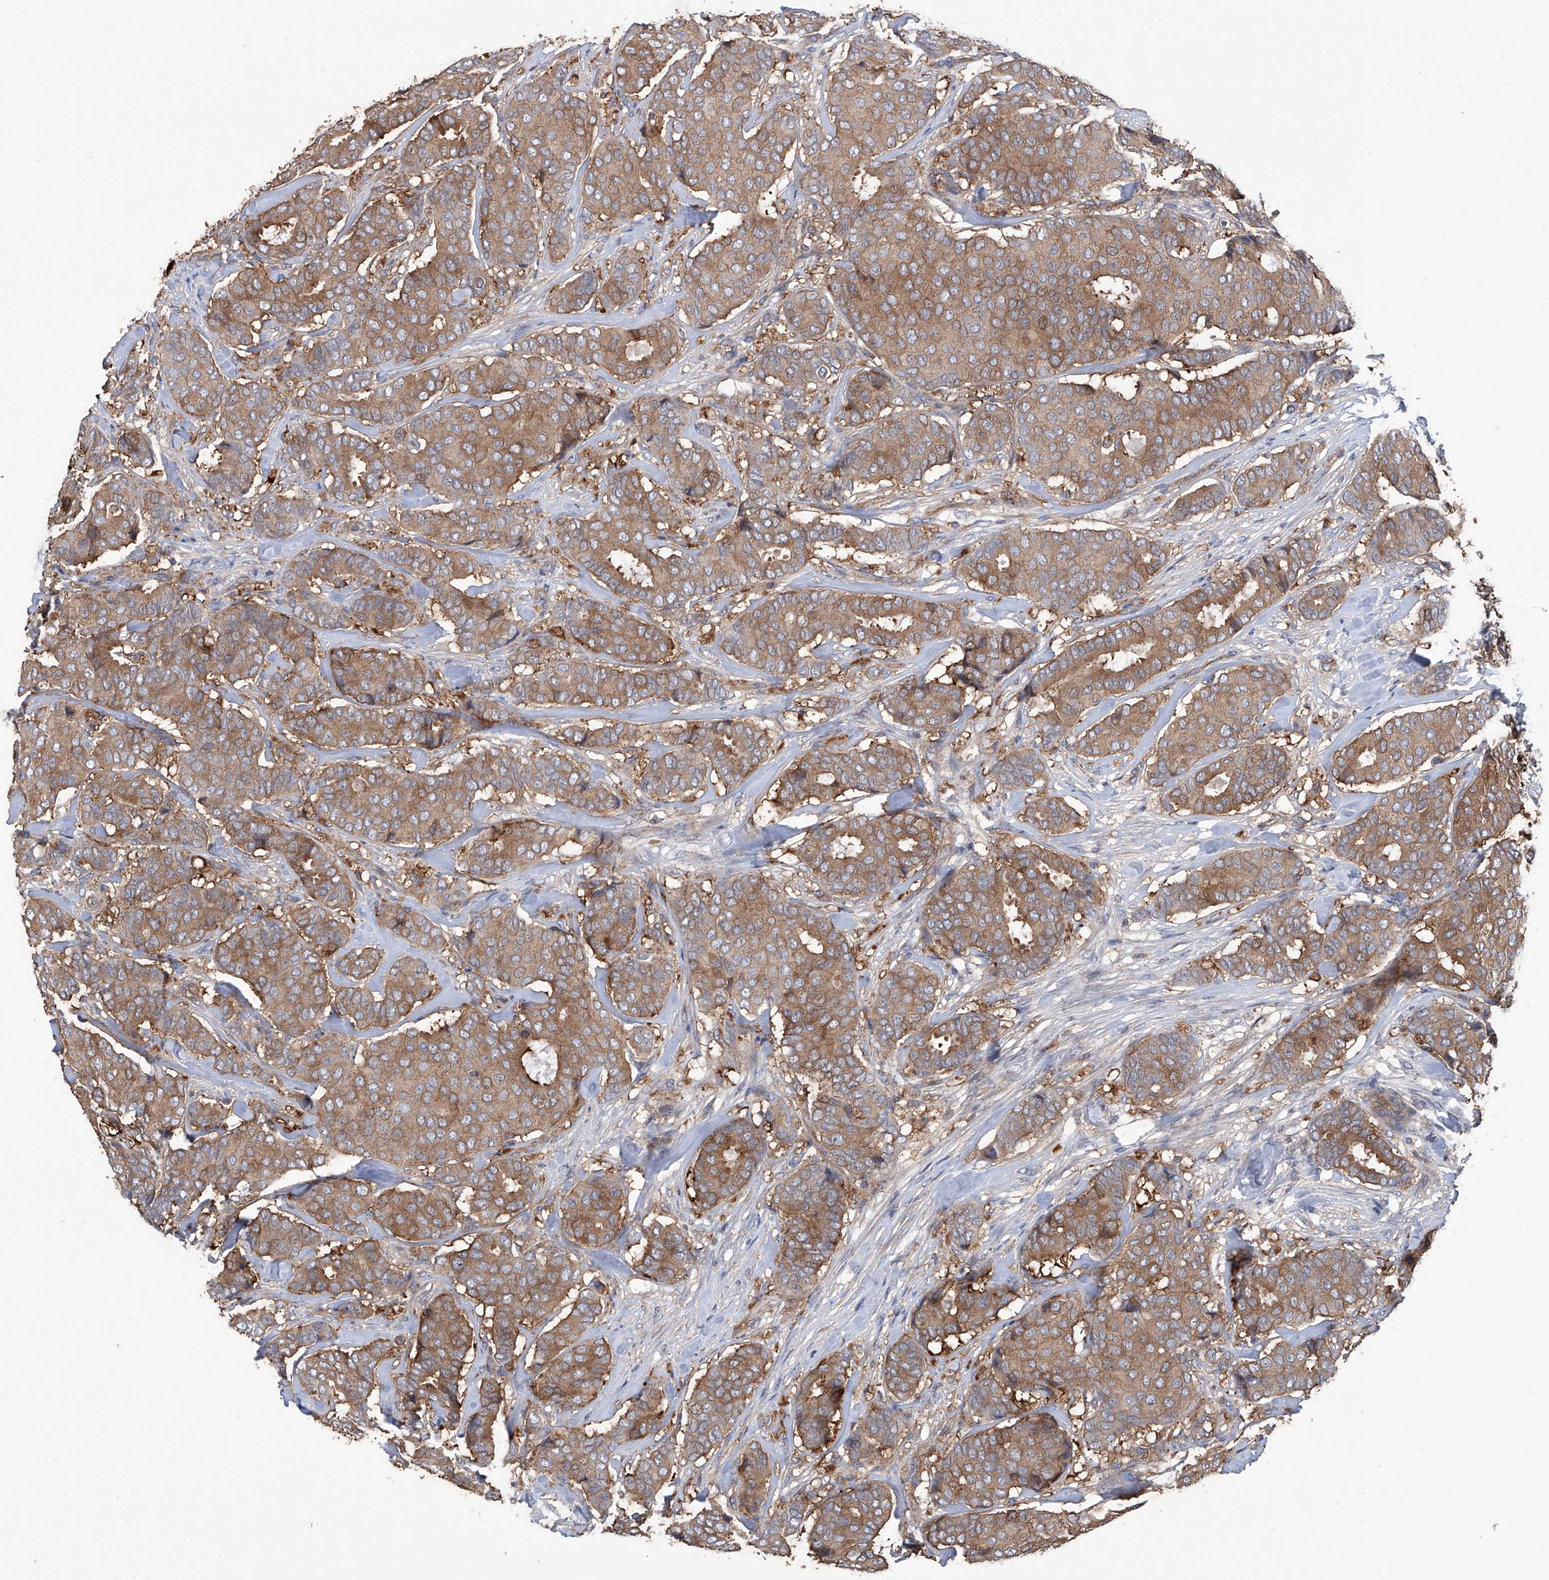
{"staining": {"intensity": "moderate", "quantity": ">75%", "location": "cytoplasmic/membranous"}, "tissue": "breast cancer", "cell_type": "Tumor cells", "image_type": "cancer", "snomed": [{"axis": "morphology", "description": "Duct carcinoma"}, {"axis": "topography", "description": "Breast"}], "caption": "About >75% of tumor cells in breast cancer (intraductal carcinoma) reveal moderate cytoplasmic/membranous protein staining as visualized by brown immunohistochemical staining.", "gene": "NUDT17", "patient": {"sex": "female", "age": 75}}